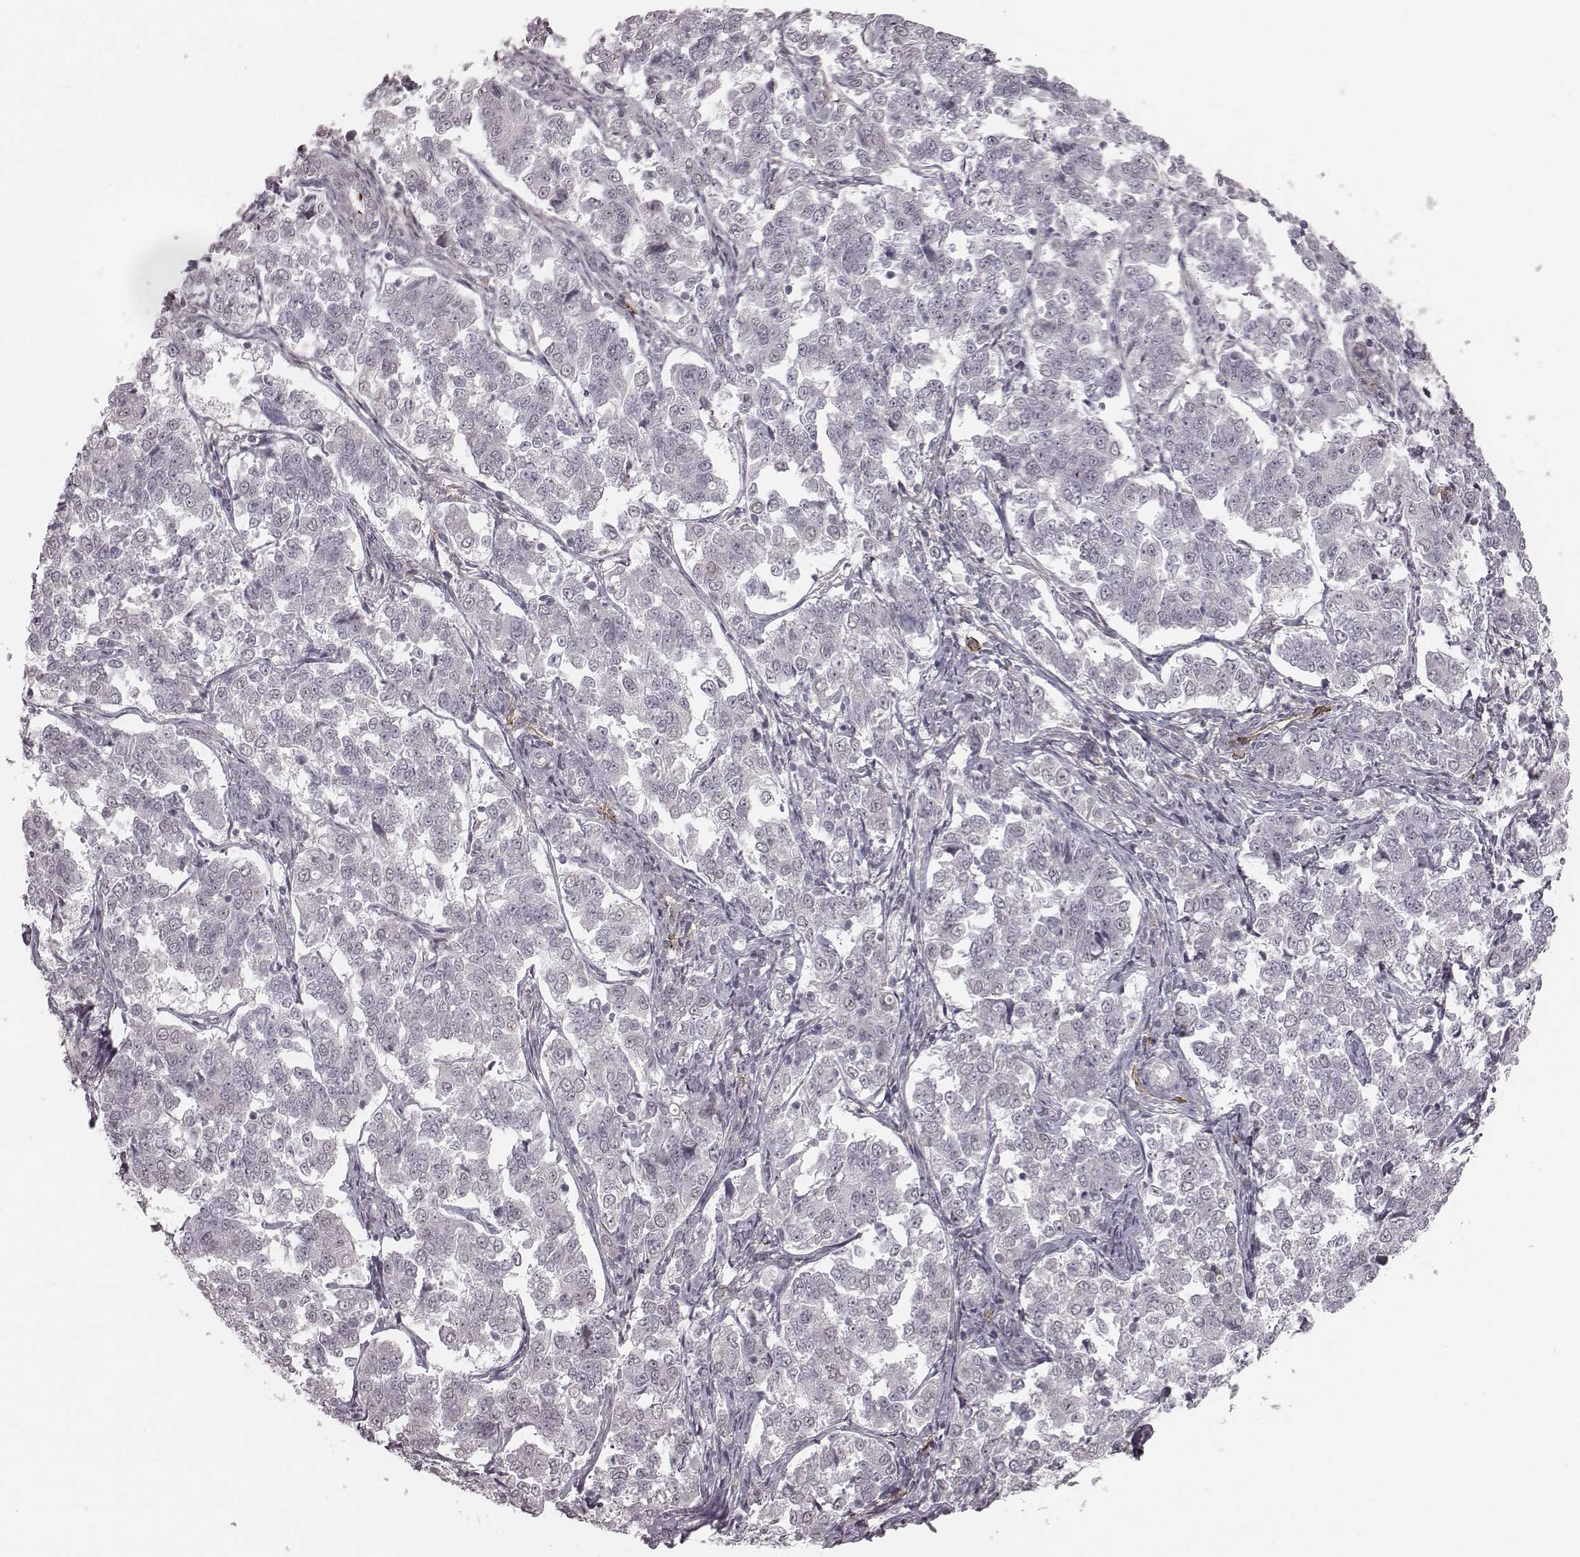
{"staining": {"intensity": "negative", "quantity": "none", "location": "none"}, "tissue": "endometrial cancer", "cell_type": "Tumor cells", "image_type": "cancer", "snomed": [{"axis": "morphology", "description": "Adenocarcinoma, NOS"}, {"axis": "topography", "description": "Endometrium"}], "caption": "Immunohistochemistry (IHC) of adenocarcinoma (endometrial) shows no staining in tumor cells.", "gene": "RPGRIP1", "patient": {"sex": "female", "age": 43}}